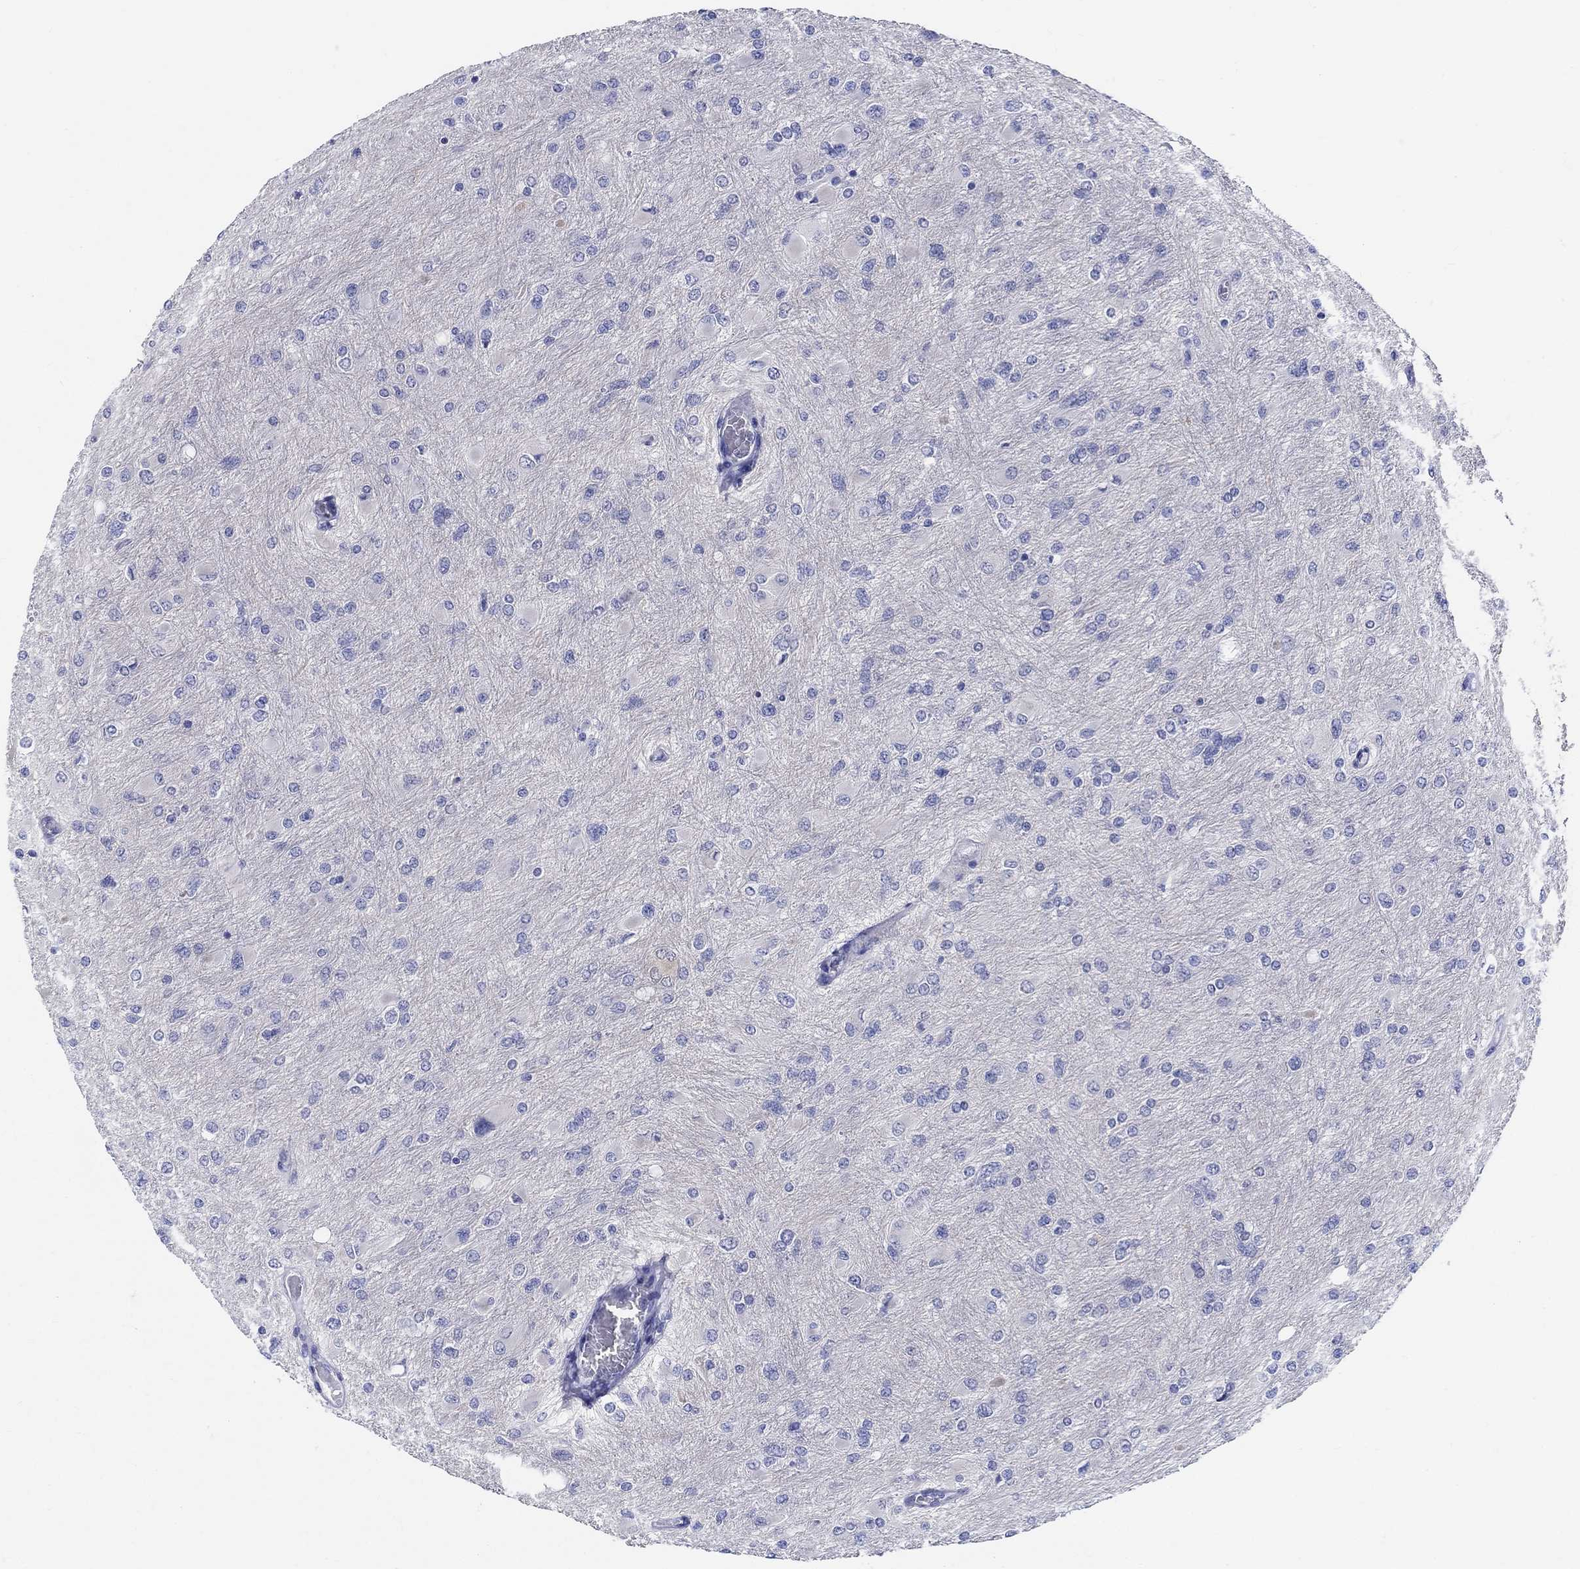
{"staining": {"intensity": "negative", "quantity": "none", "location": "none"}, "tissue": "glioma", "cell_type": "Tumor cells", "image_type": "cancer", "snomed": [{"axis": "morphology", "description": "Glioma, malignant, High grade"}, {"axis": "topography", "description": "Cerebral cortex"}], "caption": "An immunohistochemistry (IHC) photomicrograph of high-grade glioma (malignant) is shown. There is no staining in tumor cells of high-grade glioma (malignant). The staining was performed using DAB to visualize the protein expression in brown, while the nuclei were stained in blue with hematoxylin (Magnification: 20x).", "gene": "CRYGS", "patient": {"sex": "female", "age": 36}}